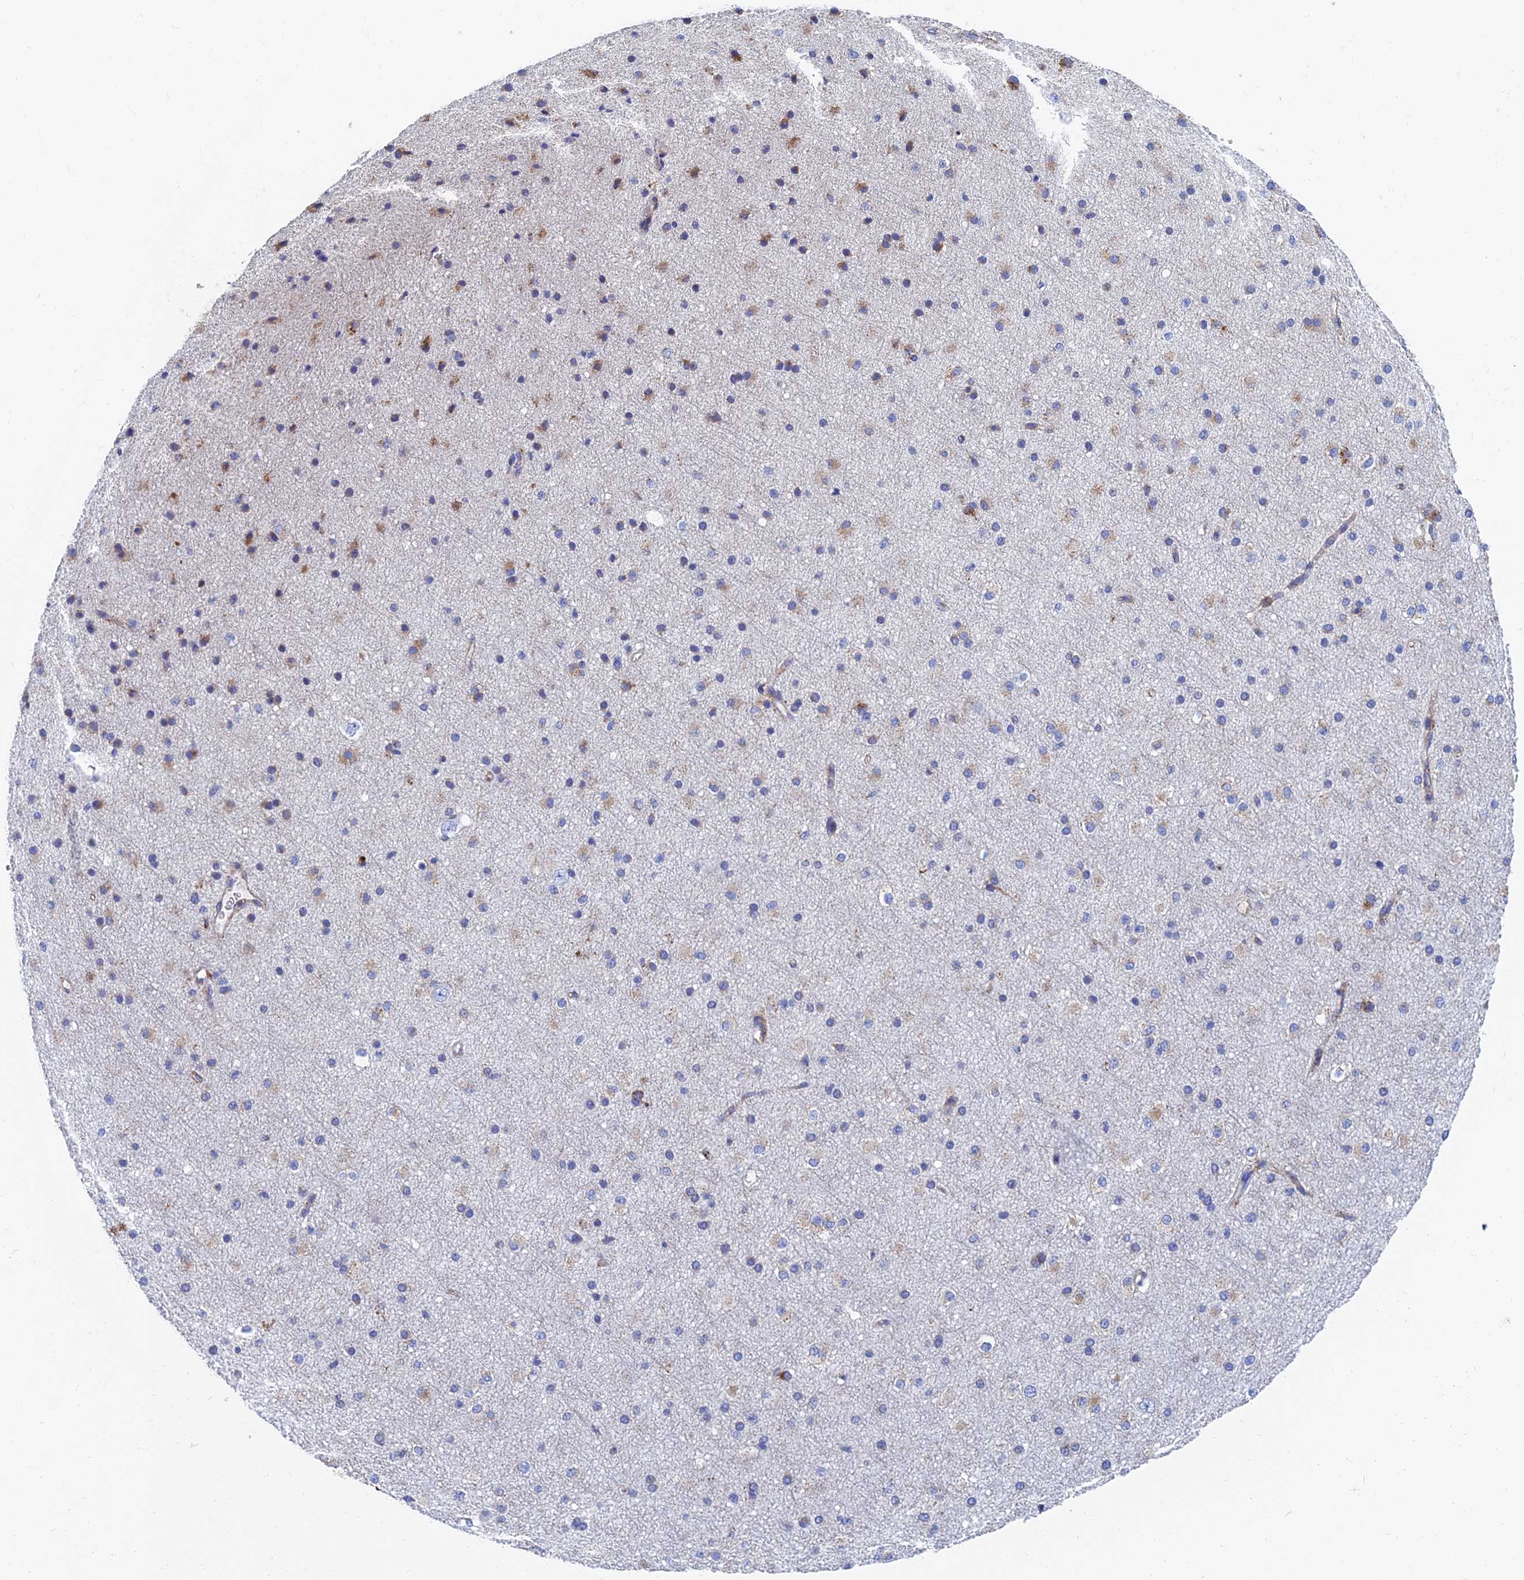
{"staining": {"intensity": "weak", "quantity": "25%-75%", "location": "cytoplasmic/membranous"}, "tissue": "cerebral cortex", "cell_type": "Endothelial cells", "image_type": "normal", "snomed": [{"axis": "morphology", "description": "Normal tissue, NOS"}, {"axis": "morphology", "description": "Developmental malformation"}, {"axis": "topography", "description": "Cerebral cortex"}], "caption": "Immunohistochemical staining of unremarkable human cerebral cortex reveals 25%-75% levels of weak cytoplasmic/membranous protein positivity in approximately 25%-75% of endothelial cells.", "gene": "SPNS1", "patient": {"sex": "female", "age": 30}}